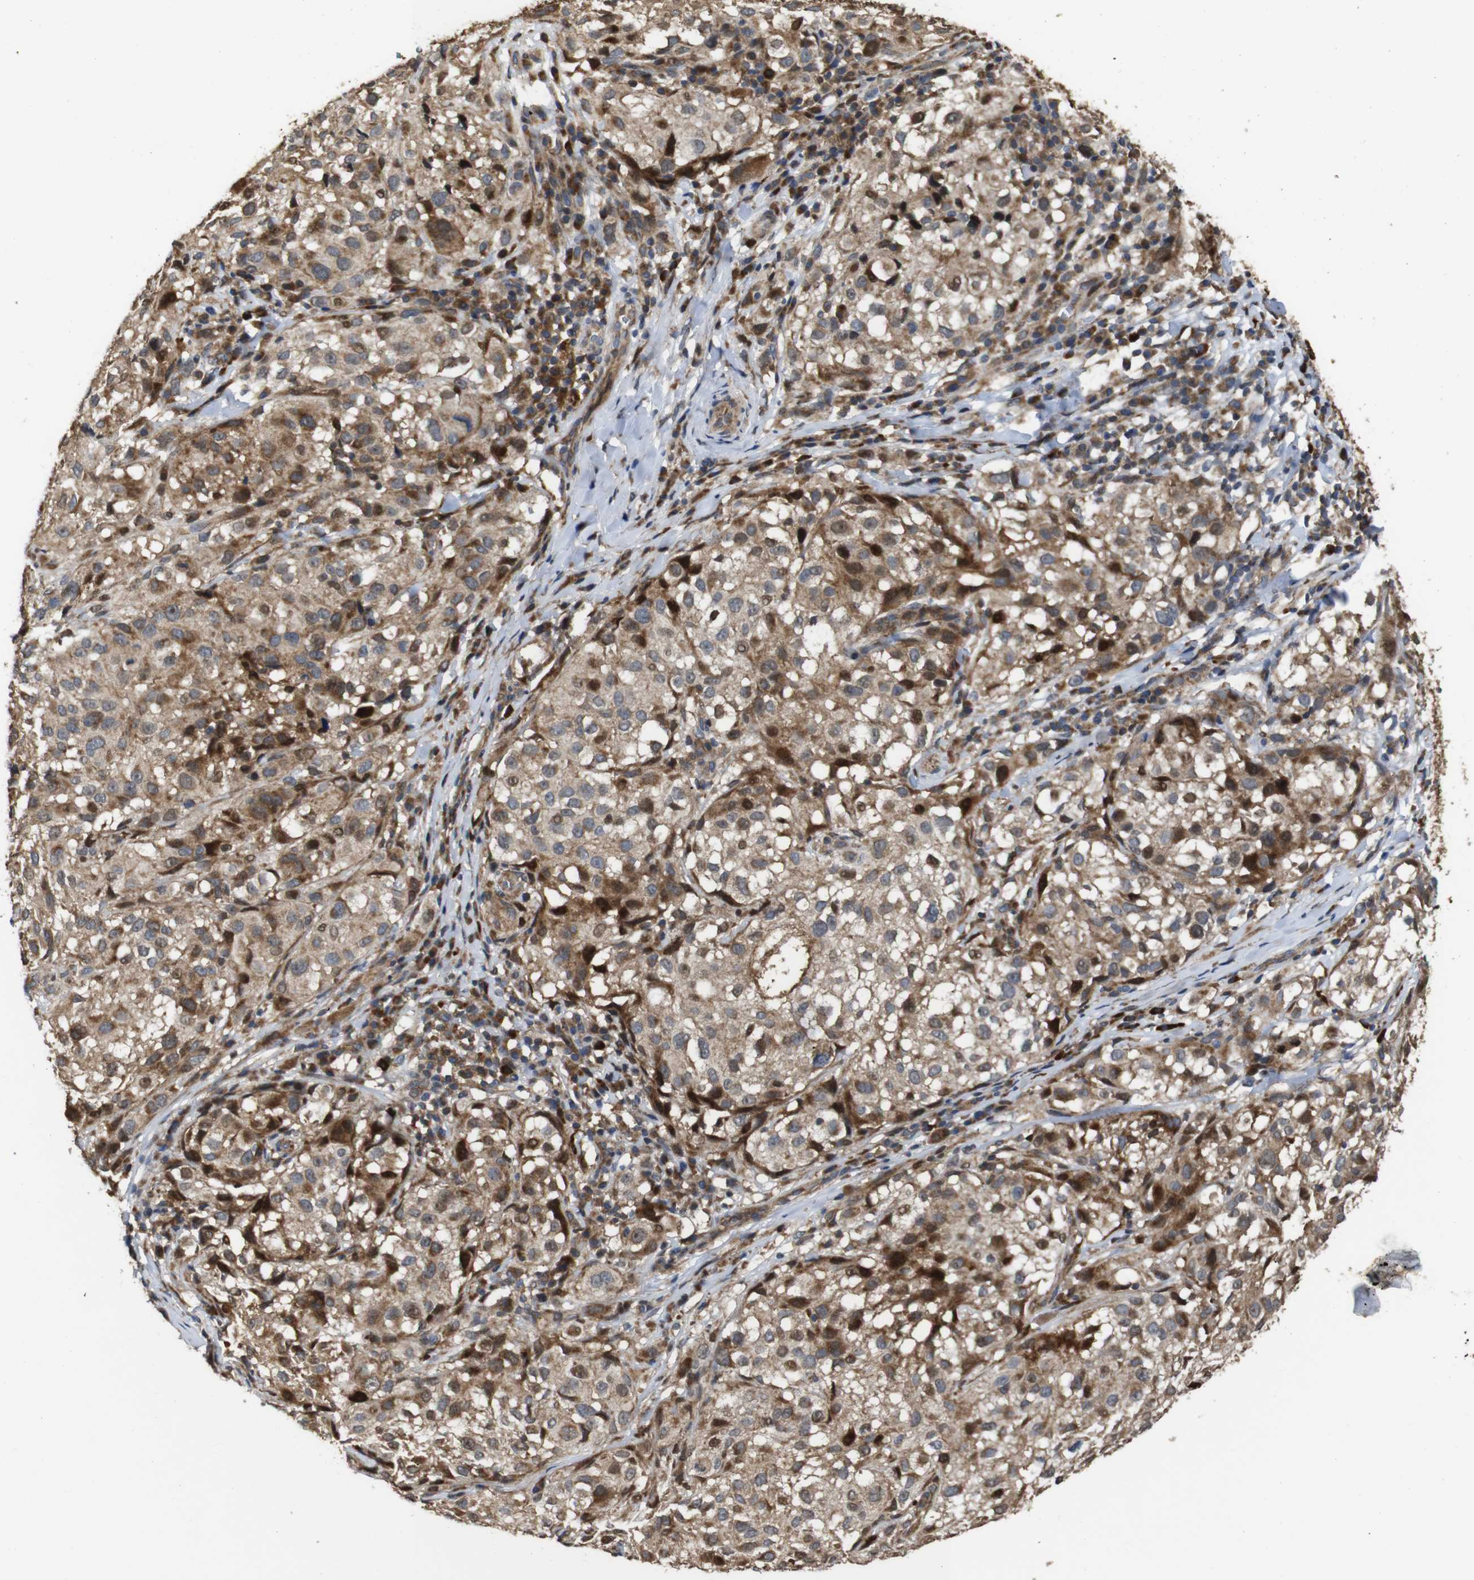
{"staining": {"intensity": "moderate", "quantity": "25%-75%", "location": "cytoplasmic/membranous"}, "tissue": "melanoma", "cell_type": "Tumor cells", "image_type": "cancer", "snomed": [{"axis": "morphology", "description": "Necrosis, NOS"}, {"axis": "morphology", "description": "Malignant melanoma, NOS"}, {"axis": "topography", "description": "Skin"}], "caption": "A high-resolution histopathology image shows immunohistochemistry staining of melanoma, which demonstrates moderate cytoplasmic/membranous expression in approximately 25%-75% of tumor cells. The staining was performed using DAB (3,3'-diaminobenzidine) to visualize the protein expression in brown, while the nuclei were stained in blue with hematoxylin (Magnification: 20x).", "gene": "SNN", "patient": {"sex": "female", "age": 87}}